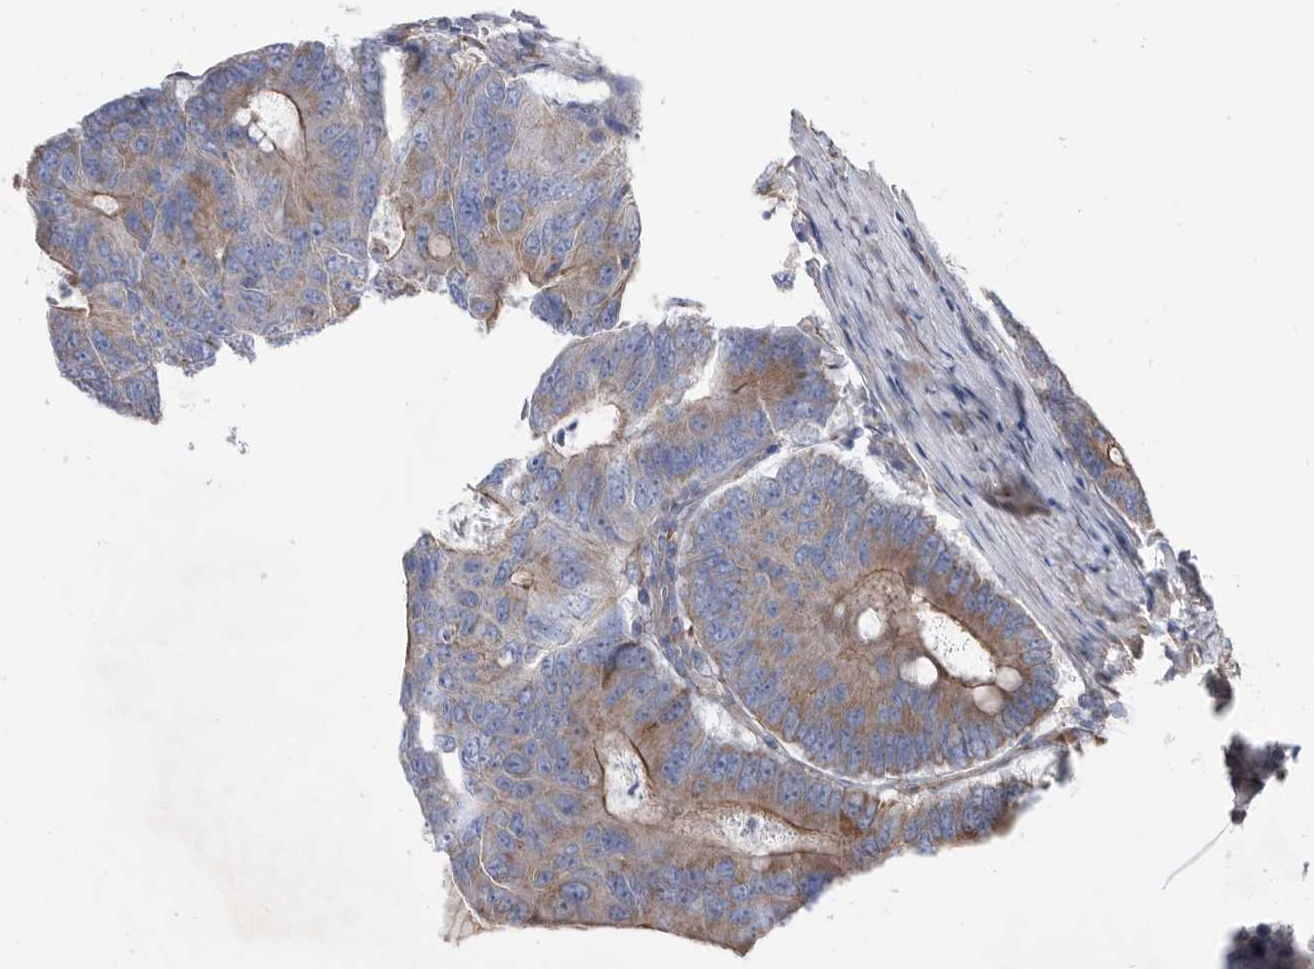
{"staining": {"intensity": "moderate", "quantity": ">75%", "location": "cytoplasmic/membranous"}, "tissue": "colorectal cancer", "cell_type": "Tumor cells", "image_type": "cancer", "snomed": [{"axis": "morphology", "description": "Adenocarcinoma, NOS"}, {"axis": "topography", "description": "Colon"}], "caption": "The immunohistochemical stain labels moderate cytoplasmic/membranous expression in tumor cells of colorectal cancer (adenocarcinoma) tissue.", "gene": "ATP13A3", "patient": {"sex": "male", "age": 87}}